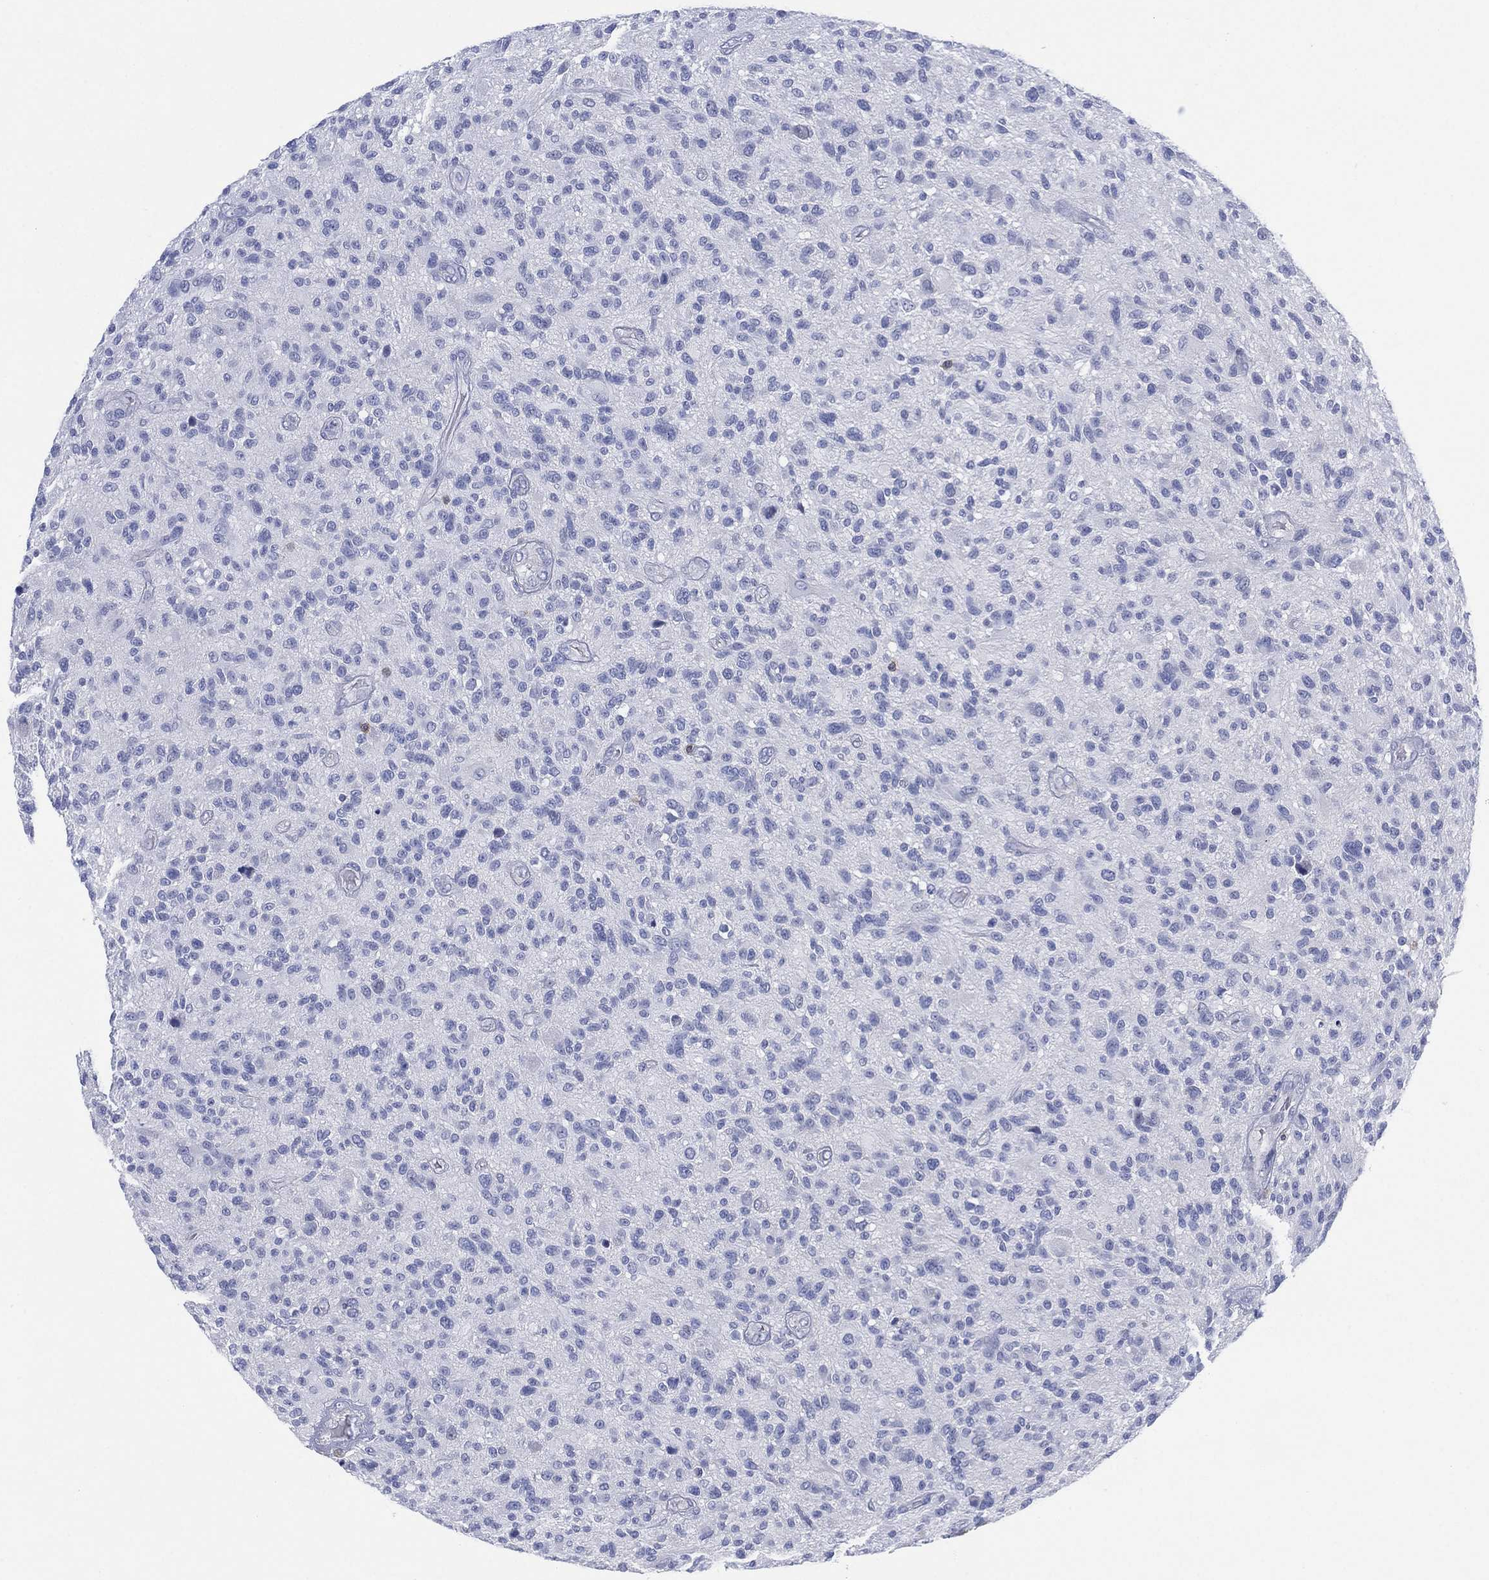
{"staining": {"intensity": "negative", "quantity": "none", "location": "none"}, "tissue": "glioma", "cell_type": "Tumor cells", "image_type": "cancer", "snomed": [{"axis": "morphology", "description": "Glioma, malignant, High grade"}, {"axis": "topography", "description": "Brain"}], "caption": "Protein analysis of malignant high-grade glioma demonstrates no significant expression in tumor cells. The staining is performed using DAB (3,3'-diaminobenzidine) brown chromogen with nuclei counter-stained in using hematoxylin.", "gene": "SEPTIN1", "patient": {"sex": "male", "age": 47}}